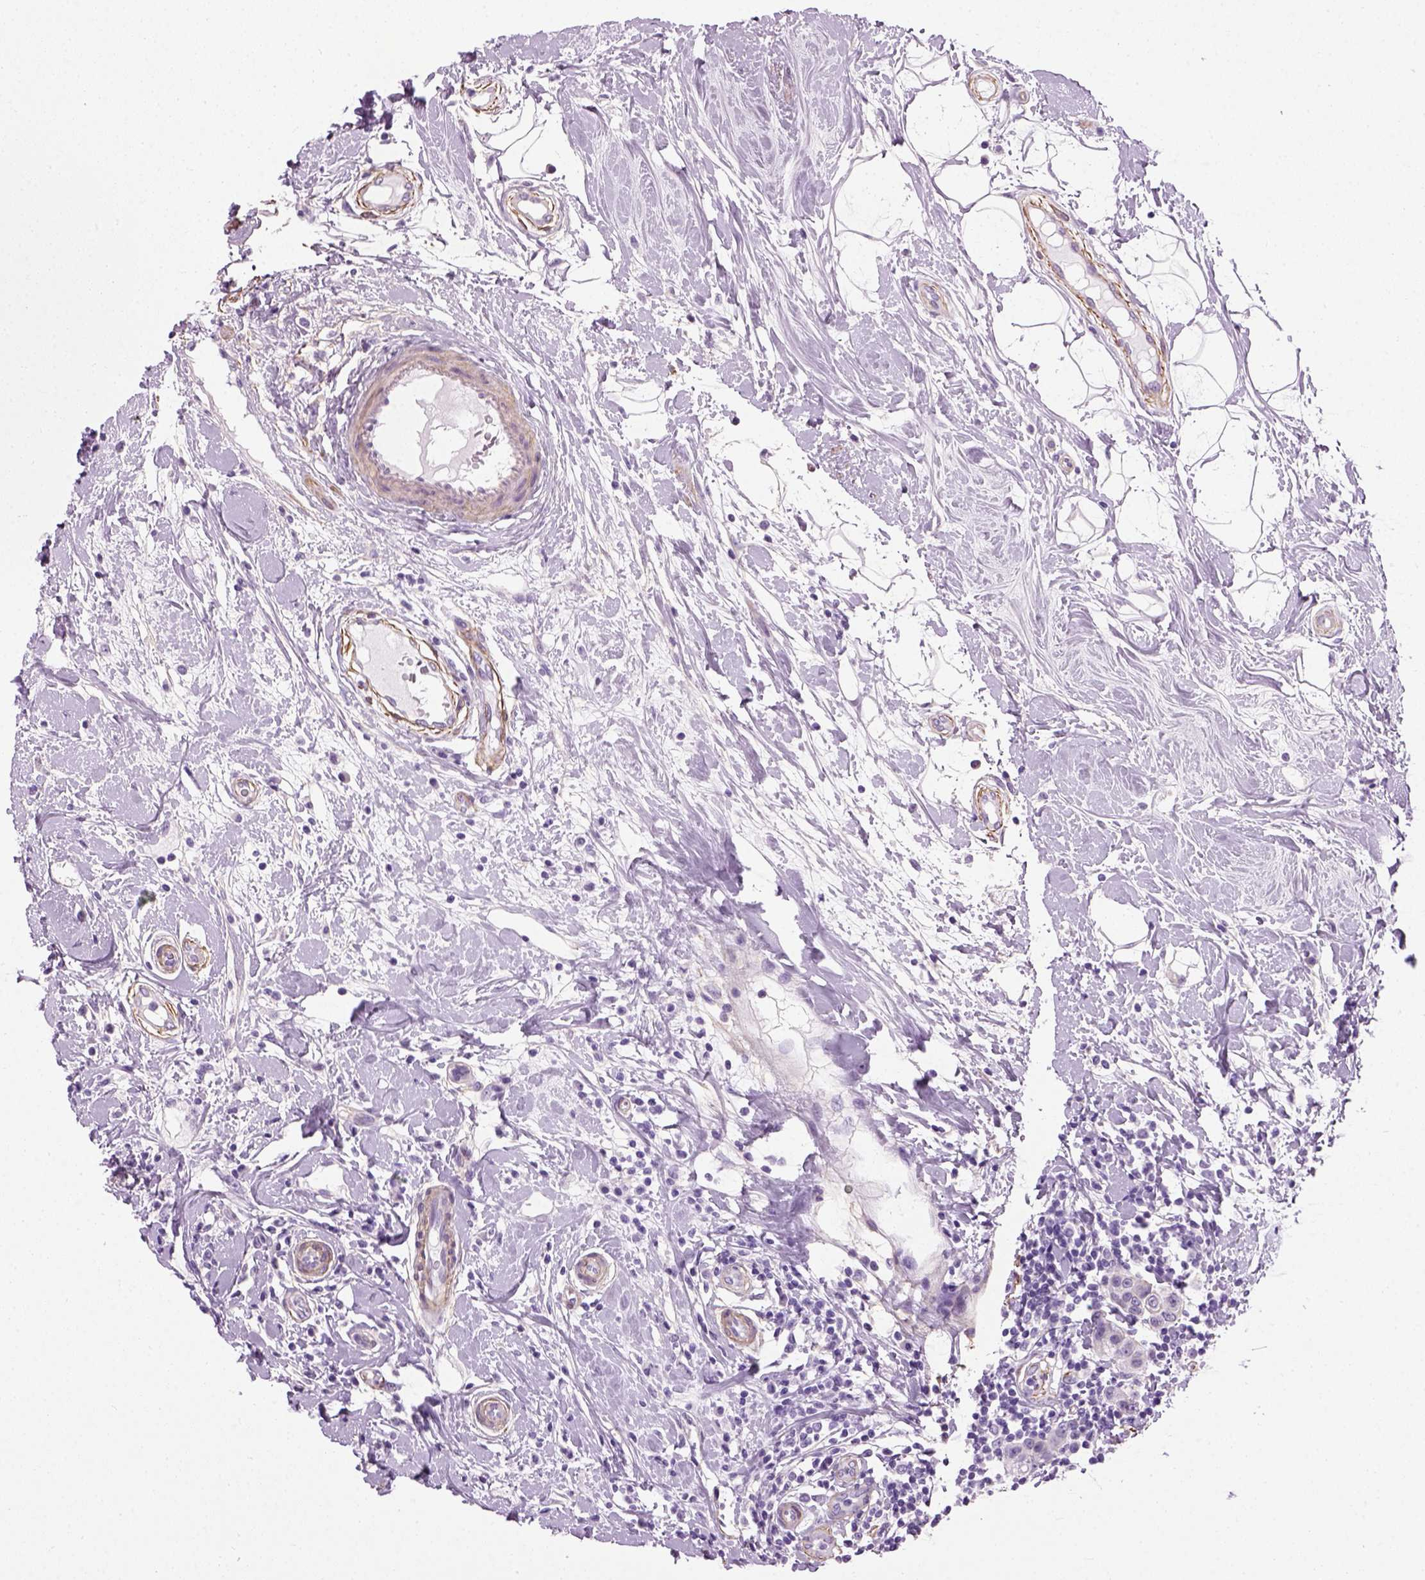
{"staining": {"intensity": "negative", "quantity": "none", "location": "none"}, "tissue": "breast cancer", "cell_type": "Tumor cells", "image_type": "cancer", "snomed": [{"axis": "morphology", "description": "Duct carcinoma"}, {"axis": "topography", "description": "Breast"}], "caption": "IHC of breast cancer (invasive ductal carcinoma) demonstrates no staining in tumor cells.", "gene": "FAM161A", "patient": {"sex": "female", "age": 27}}